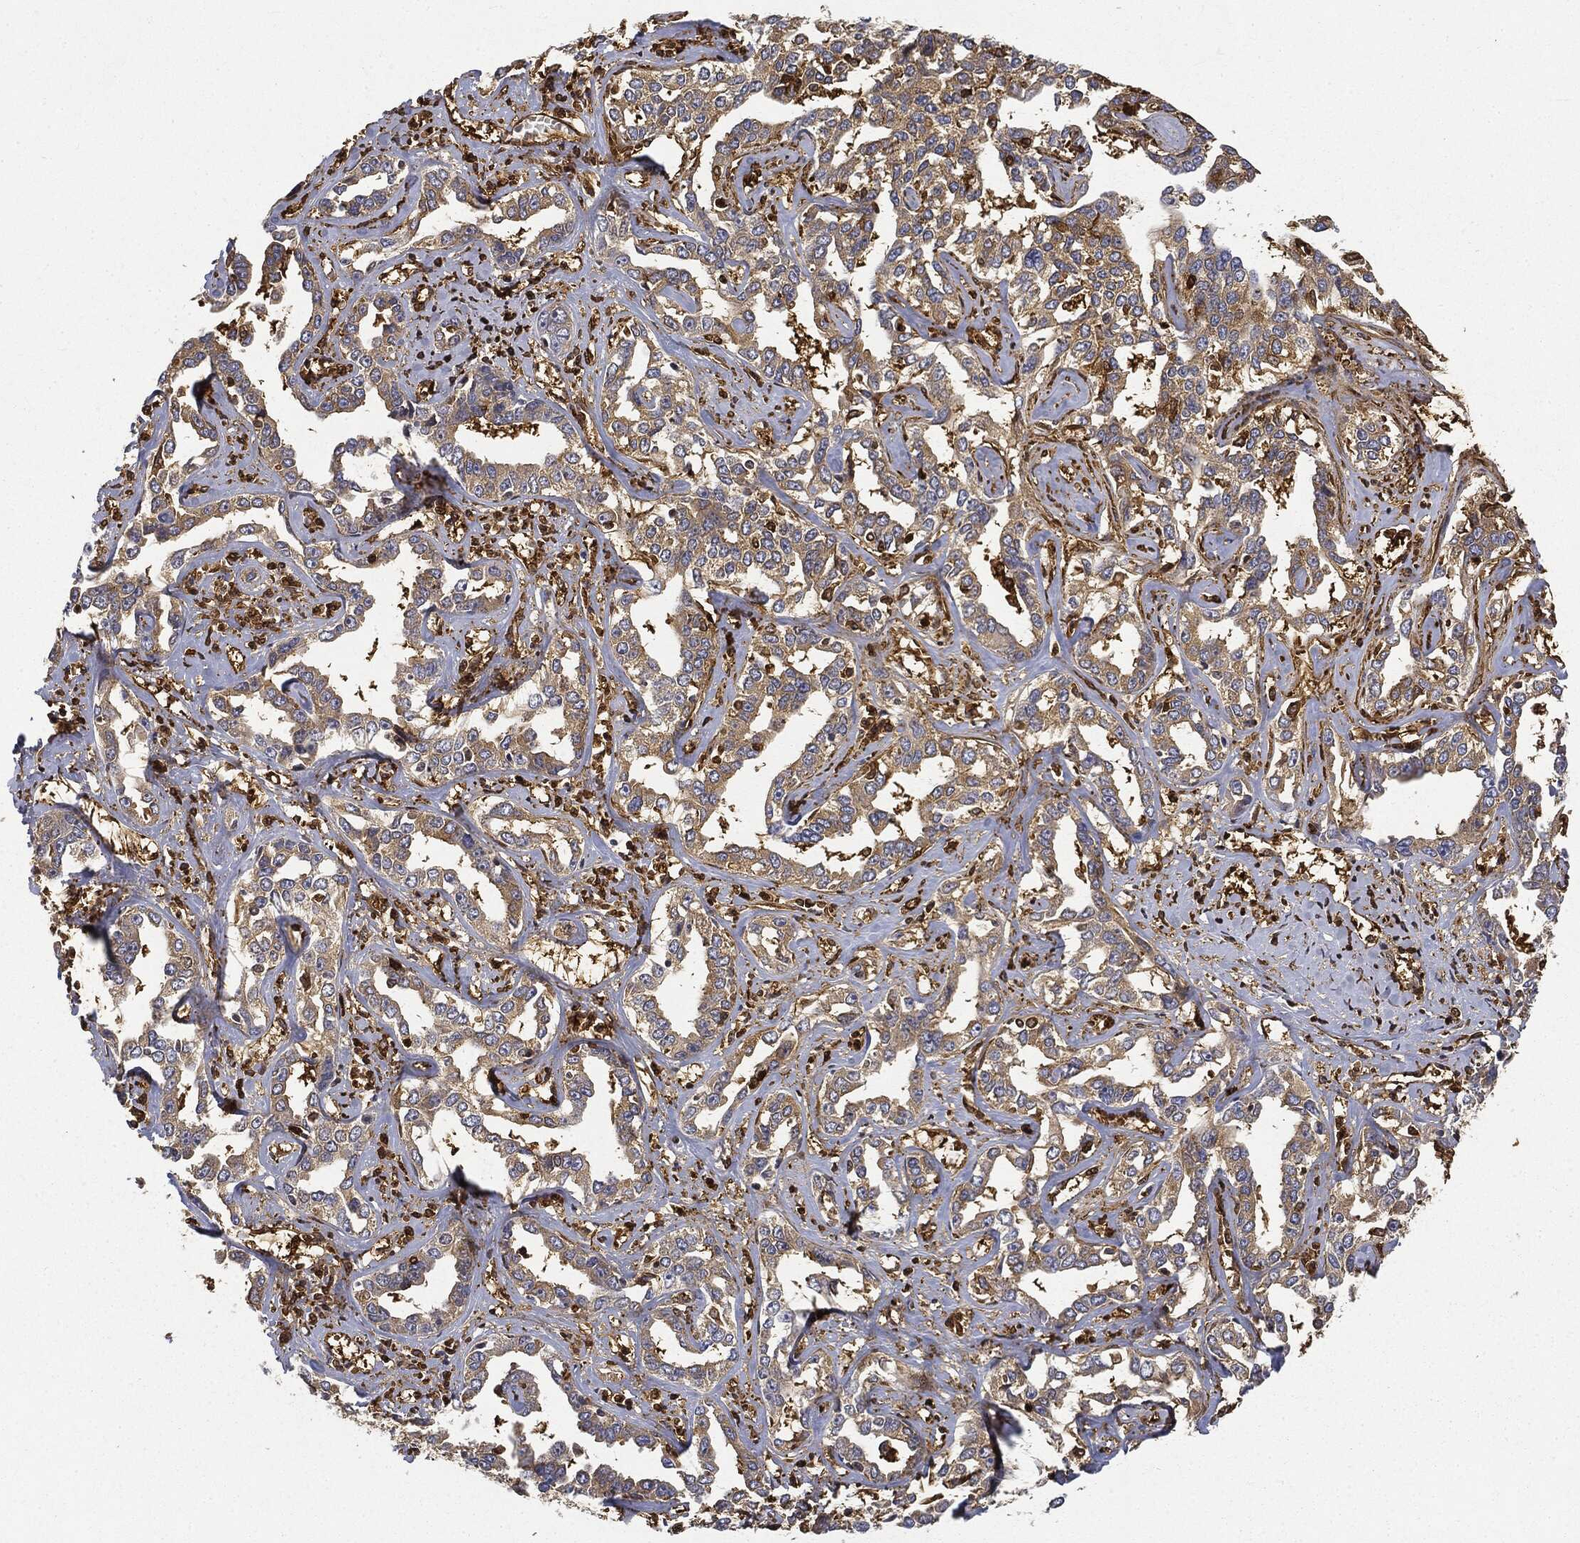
{"staining": {"intensity": "moderate", "quantity": "25%-75%", "location": "cytoplasmic/membranous"}, "tissue": "liver cancer", "cell_type": "Tumor cells", "image_type": "cancer", "snomed": [{"axis": "morphology", "description": "Cholangiocarcinoma"}, {"axis": "topography", "description": "Liver"}], "caption": "Immunohistochemistry (IHC) (DAB) staining of human liver cancer (cholangiocarcinoma) displays moderate cytoplasmic/membranous protein staining in about 25%-75% of tumor cells. (IHC, brightfield microscopy, high magnification).", "gene": "WDR1", "patient": {"sex": "male", "age": 59}}